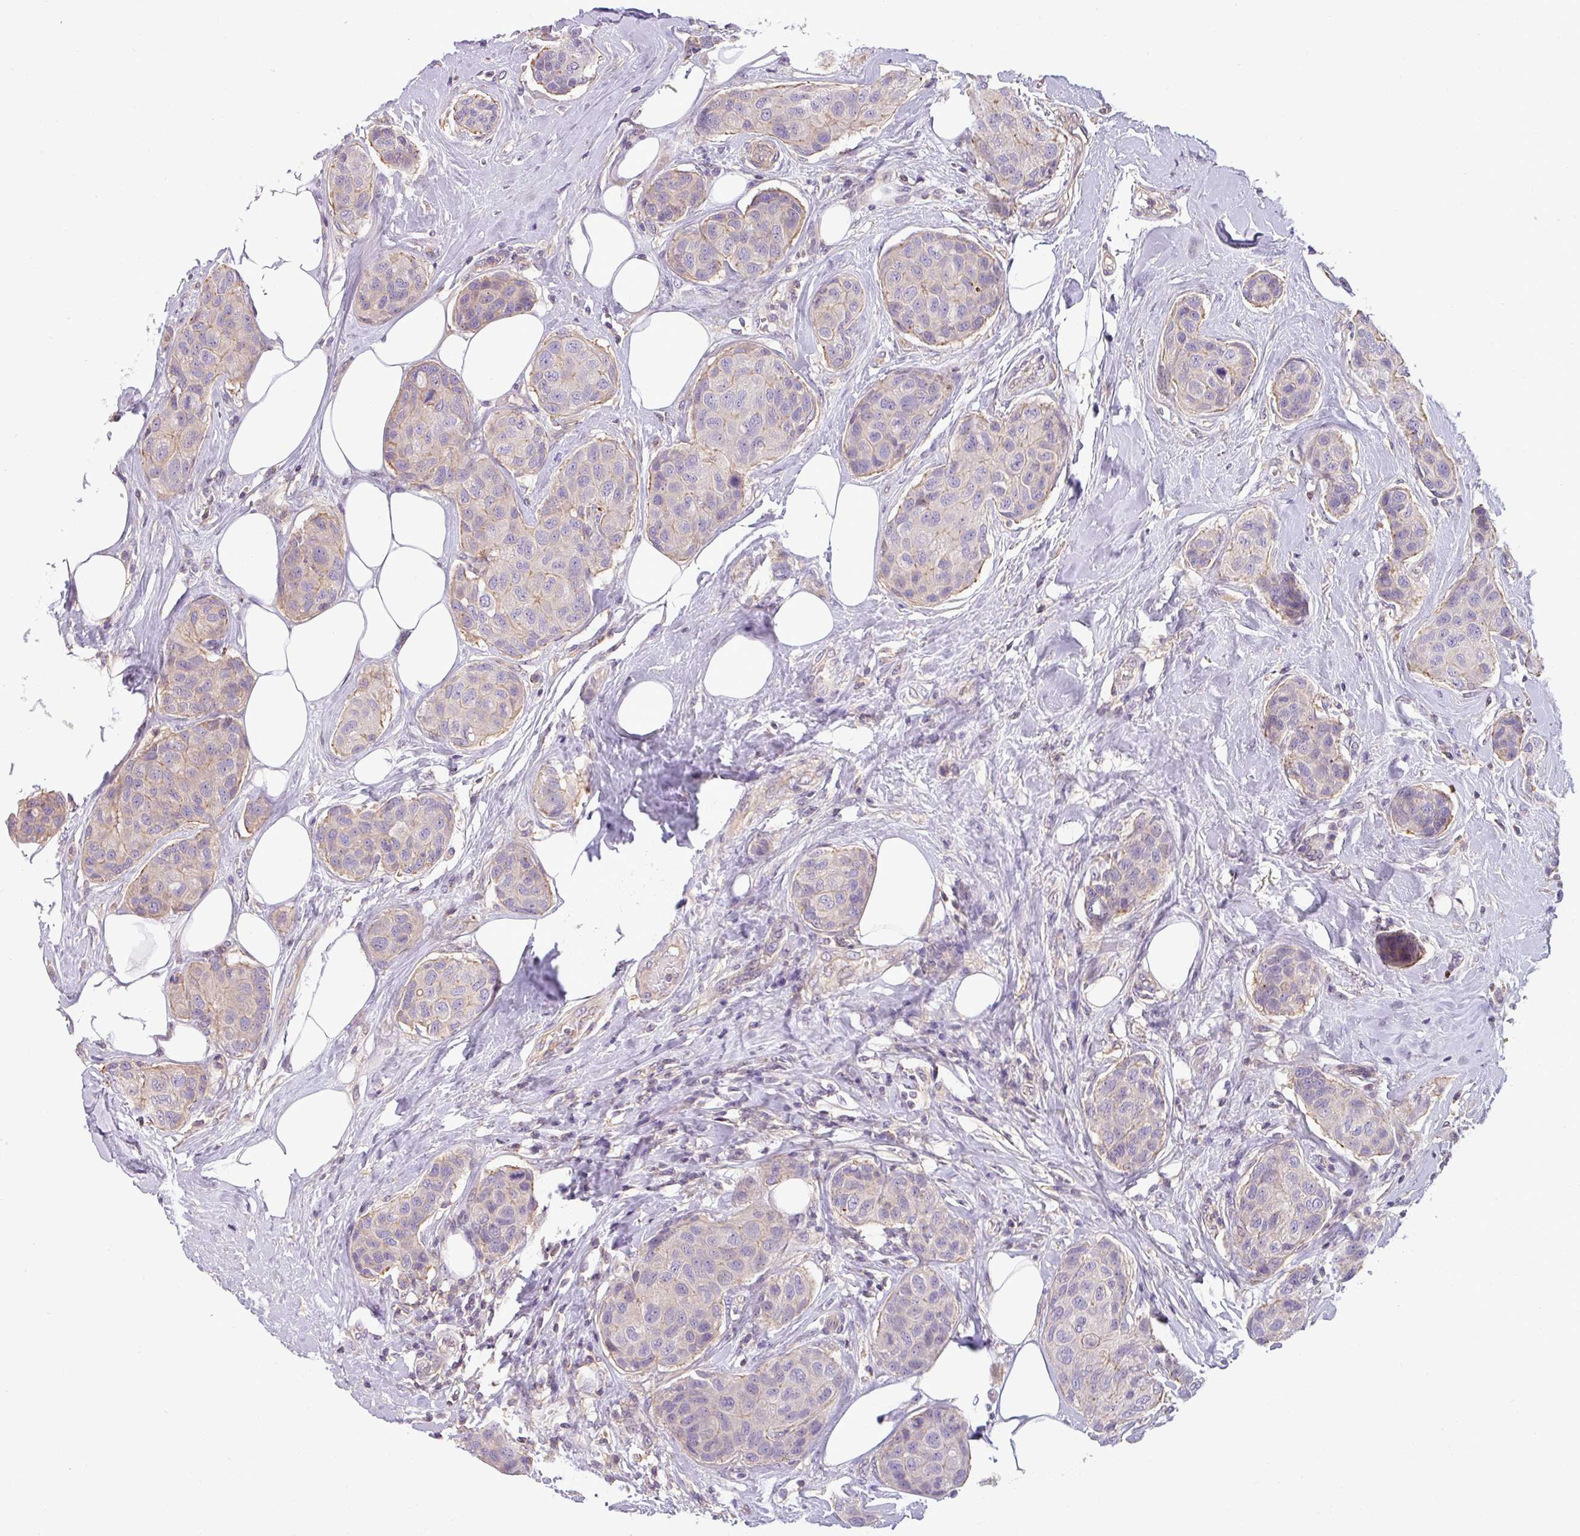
{"staining": {"intensity": "negative", "quantity": "none", "location": "none"}, "tissue": "breast cancer", "cell_type": "Tumor cells", "image_type": "cancer", "snomed": [{"axis": "morphology", "description": "Duct carcinoma"}, {"axis": "topography", "description": "Breast"}, {"axis": "topography", "description": "Lymph node"}], "caption": "A micrograph of breast invasive ductal carcinoma stained for a protein displays no brown staining in tumor cells.", "gene": "ZNF835", "patient": {"sex": "female", "age": 80}}